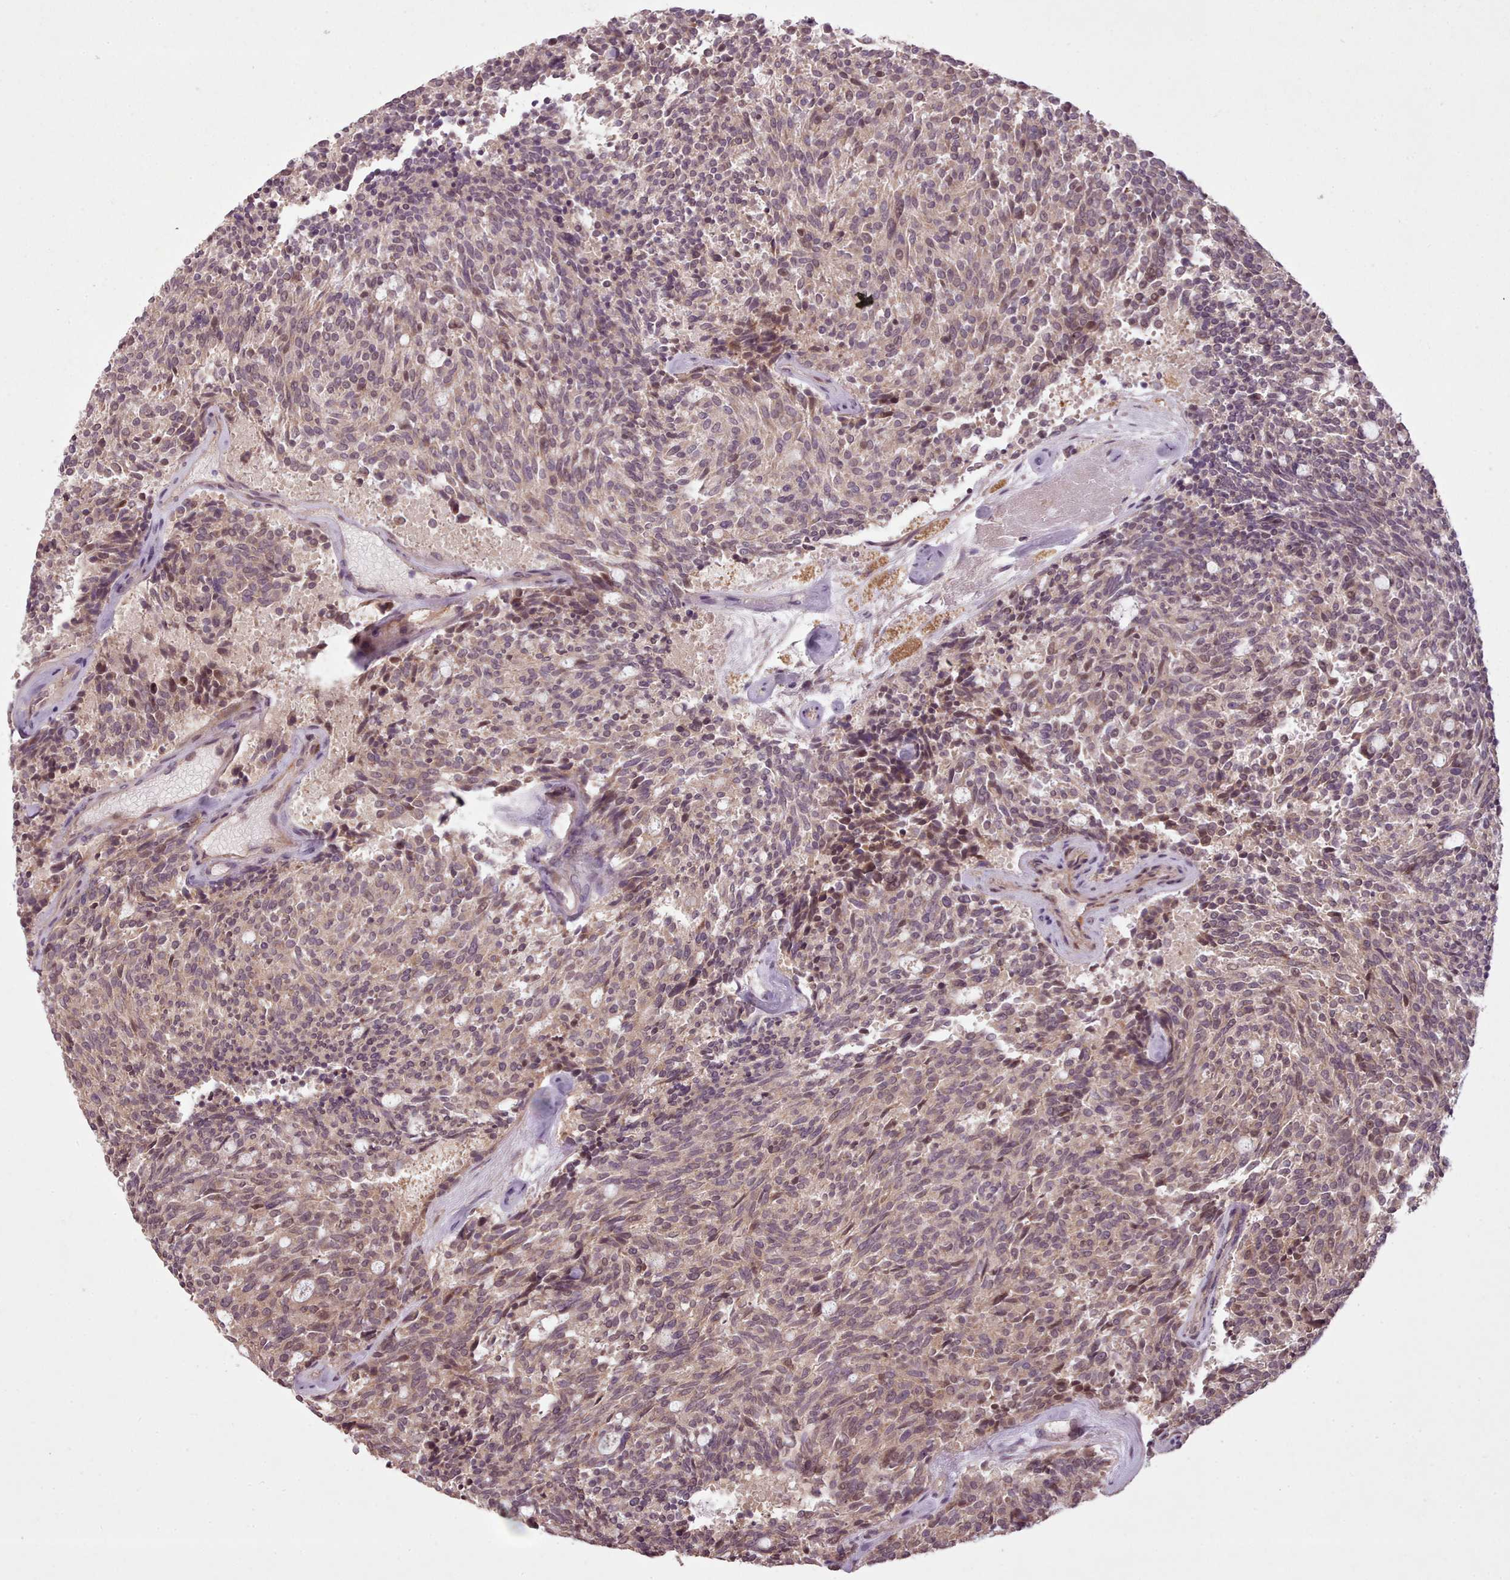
{"staining": {"intensity": "moderate", "quantity": "25%-75%", "location": "cytoplasmic/membranous,nuclear"}, "tissue": "carcinoid", "cell_type": "Tumor cells", "image_type": "cancer", "snomed": [{"axis": "morphology", "description": "Carcinoid, malignant, NOS"}, {"axis": "topography", "description": "Pancreas"}], "caption": "Immunohistochemical staining of carcinoid reveals medium levels of moderate cytoplasmic/membranous and nuclear expression in about 25%-75% of tumor cells.", "gene": "CDC6", "patient": {"sex": "female", "age": 54}}